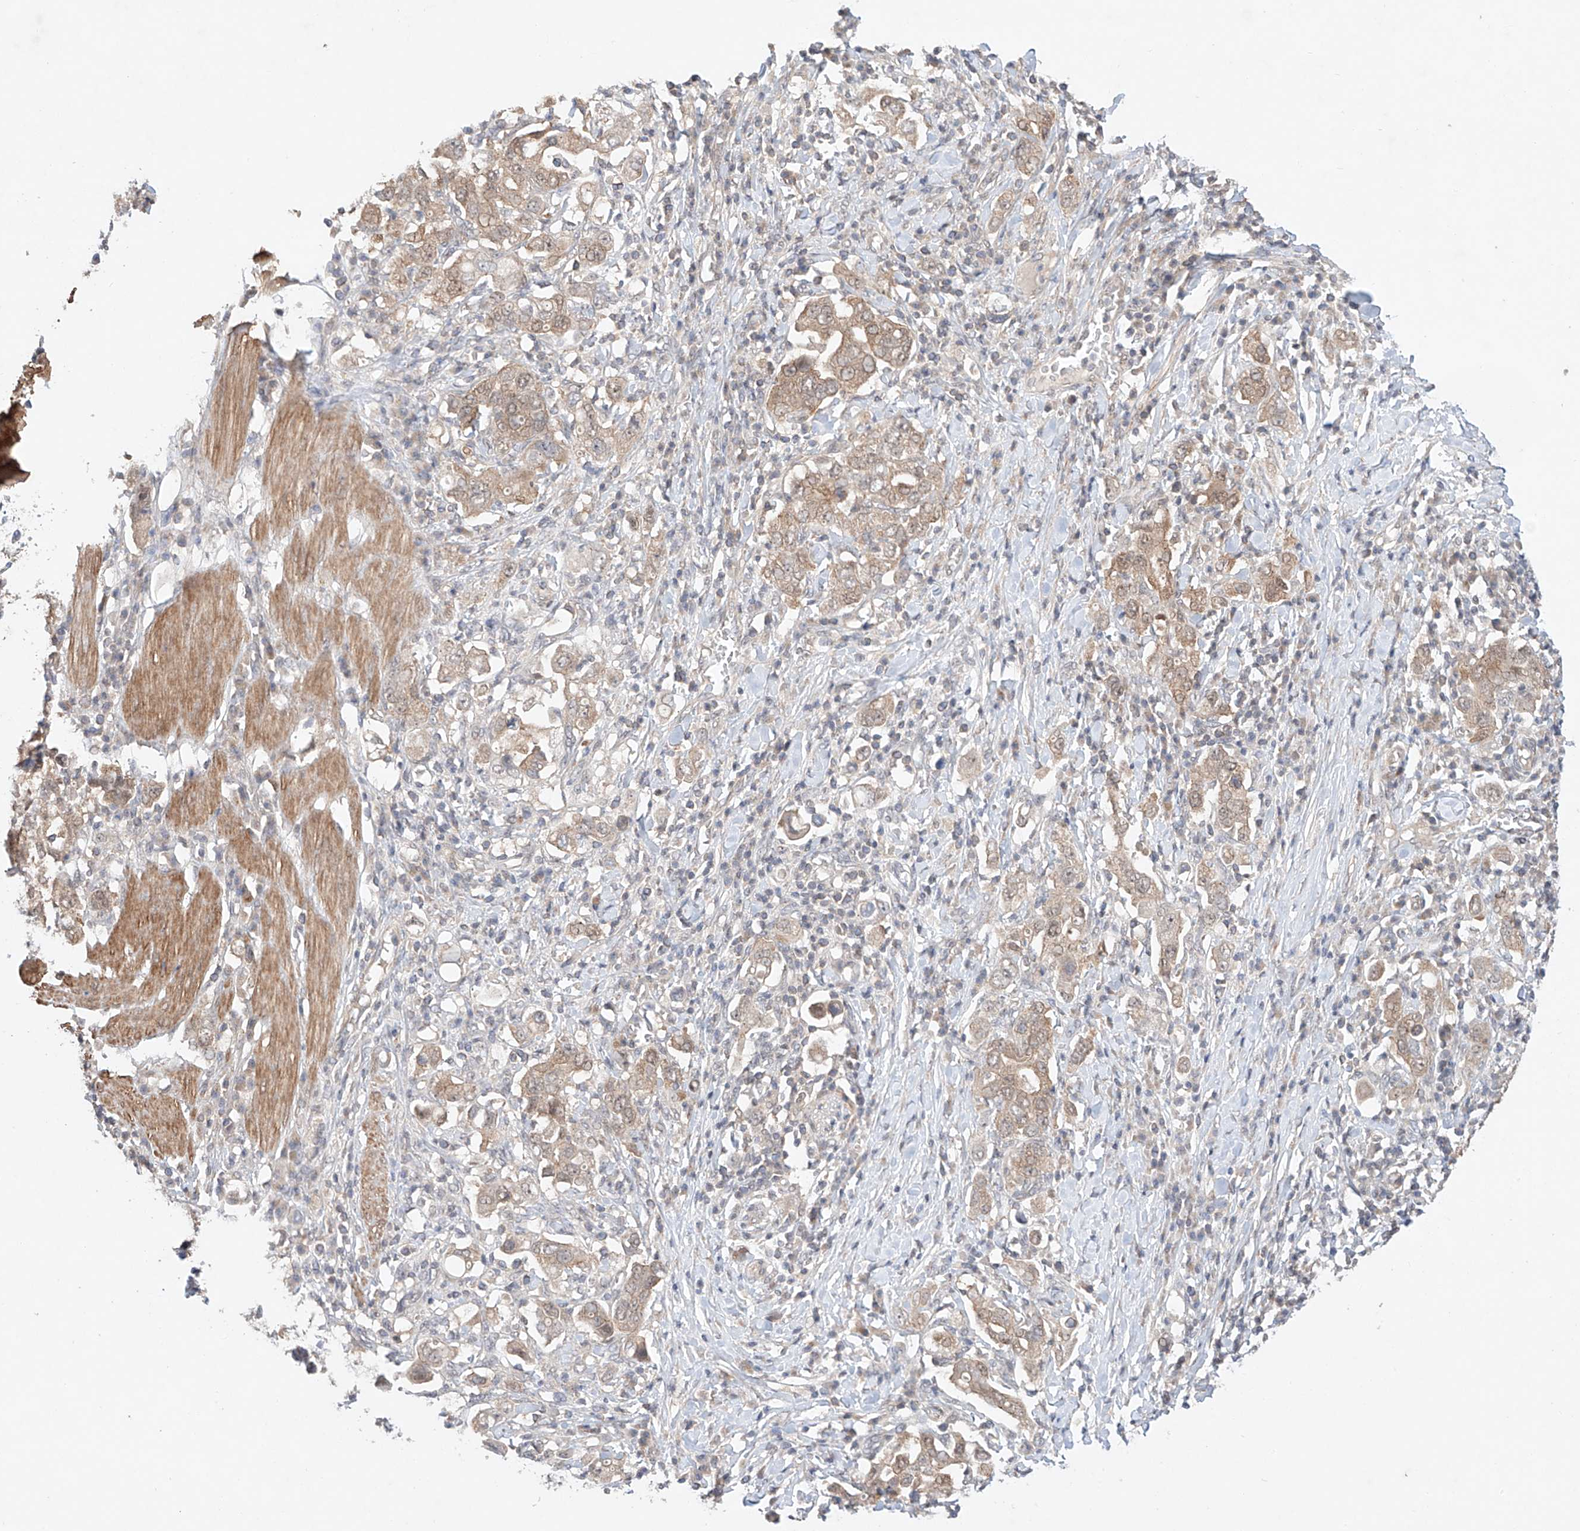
{"staining": {"intensity": "moderate", "quantity": "25%-75%", "location": "cytoplasmic/membranous"}, "tissue": "stomach cancer", "cell_type": "Tumor cells", "image_type": "cancer", "snomed": [{"axis": "morphology", "description": "Adenocarcinoma, NOS"}, {"axis": "topography", "description": "Stomach, upper"}], "caption": "Protein staining displays moderate cytoplasmic/membranous expression in about 25%-75% of tumor cells in stomach adenocarcinoma.", "gene": "TSR2", "patient": {"sex": "male", "age": 62}}